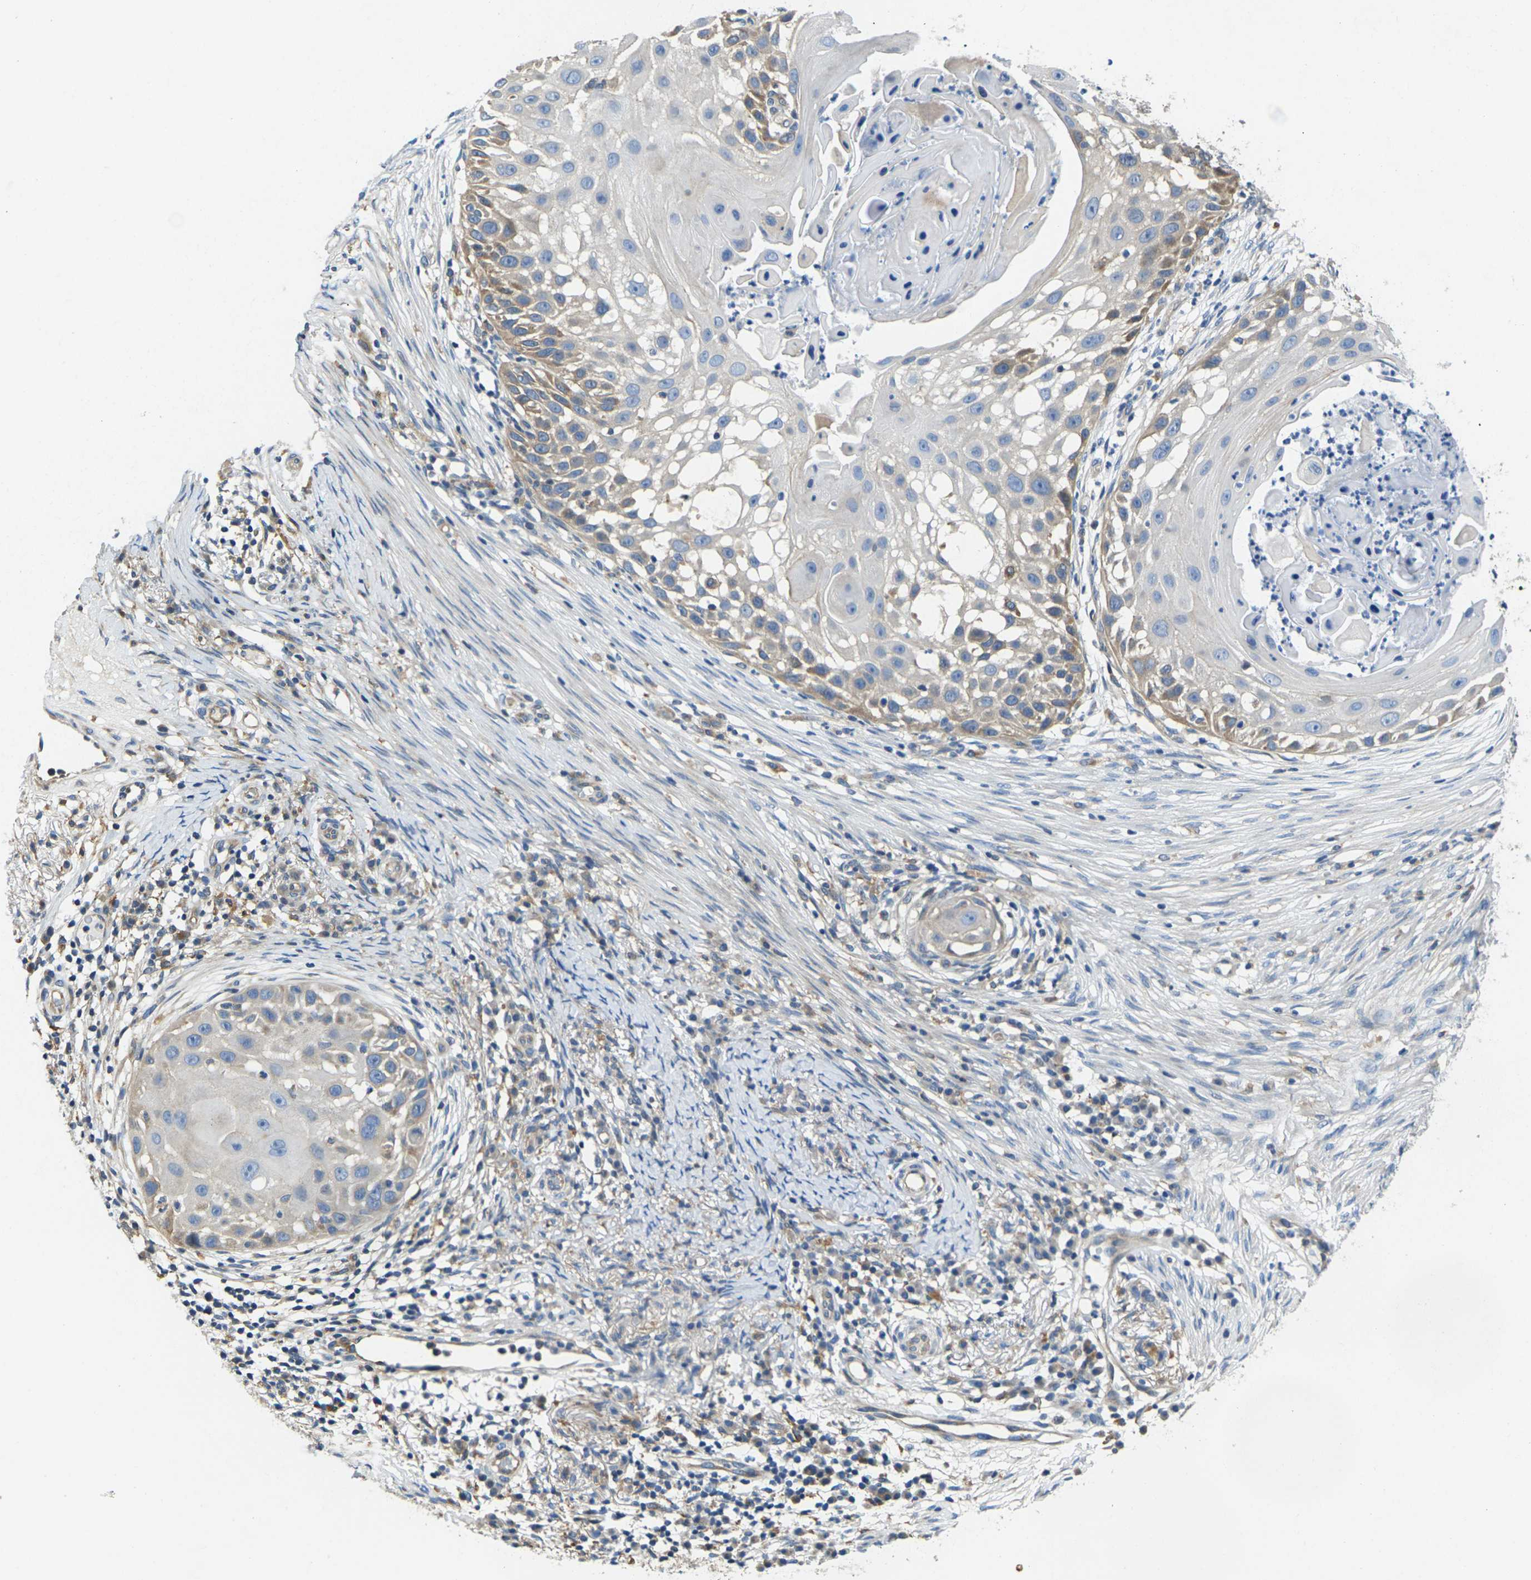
{"staining": {"intensity": "weak", "quantity": "<25%", "location": "cytoplasmic/membranous"}, "tissue": "skin cancer", "cell_type": "Tumor cells", "image_type": "cancer", "snomed": [{"axis": "morphology", "description": "Squamous cell carcinoma, NOS"}, {"axis": "topography", "description": "Skin"}], "caption": "Skin cancer (squamous cell carcinoma) stained for a protein using immunohistochemistry reveals no positivity tumor cells.", "gene": "SCNN1A", "patient": {"sex": "female", "age": 44}}